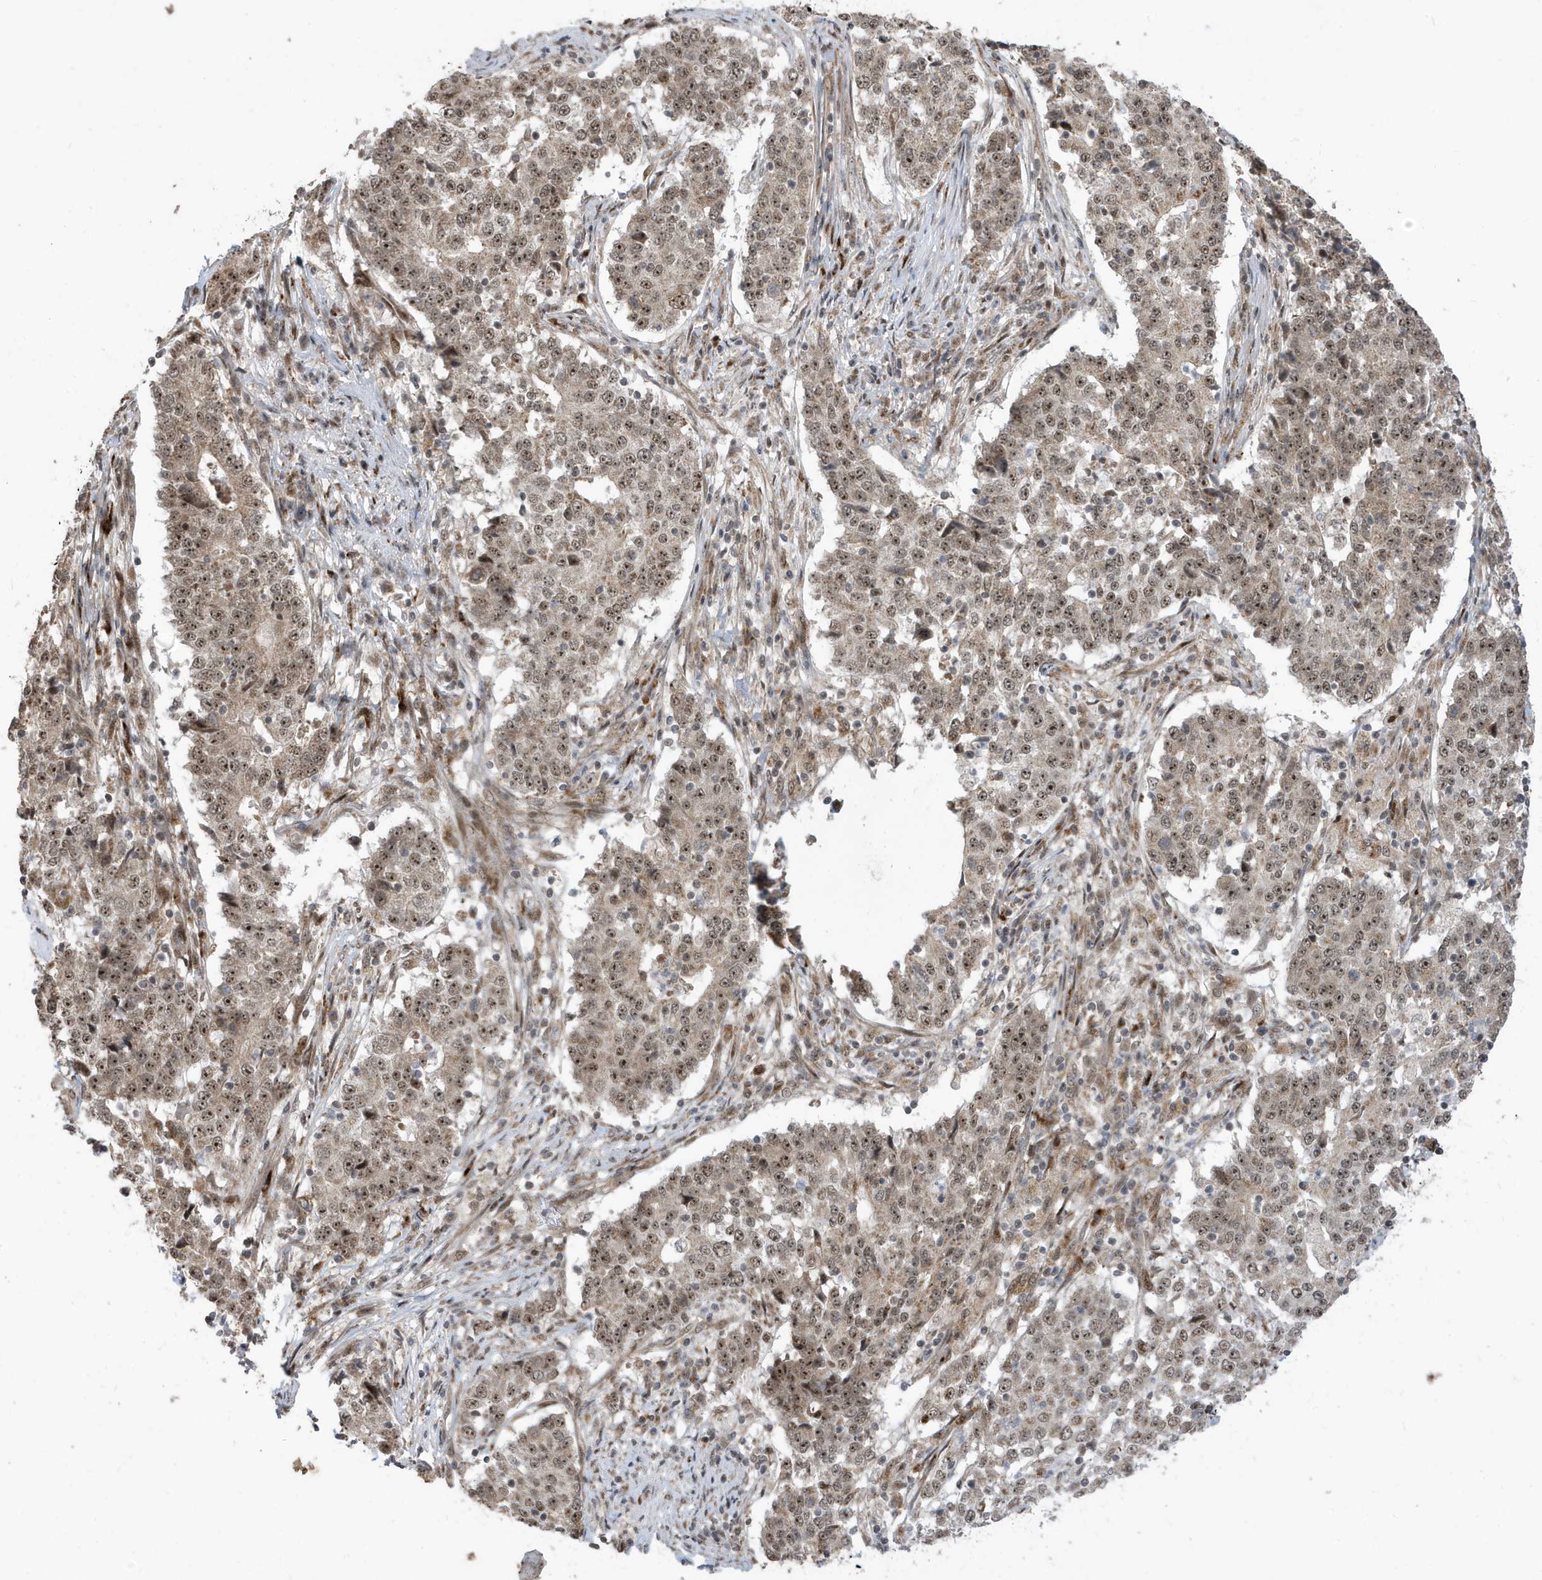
{"staining": {"intensity": "moderate", "quantity": ">75%", "location": "nuclear"}, "tissue": "stomach cancer", "cell_type": "Tumor cells", "image_type": "cancer", "snomed": [{"axis": "morphology", "description": "Adenocarcinoma, NOS"}, {"axis": "topography", "description": "Stomach"}], "caption": "Moderate nuclear protein staining is present in approximately >75% of tumor cells in stomach cancer (adenocarcinoma).", "gene": "FAM9B", "patient": {"sex": "male", "age": 59}}